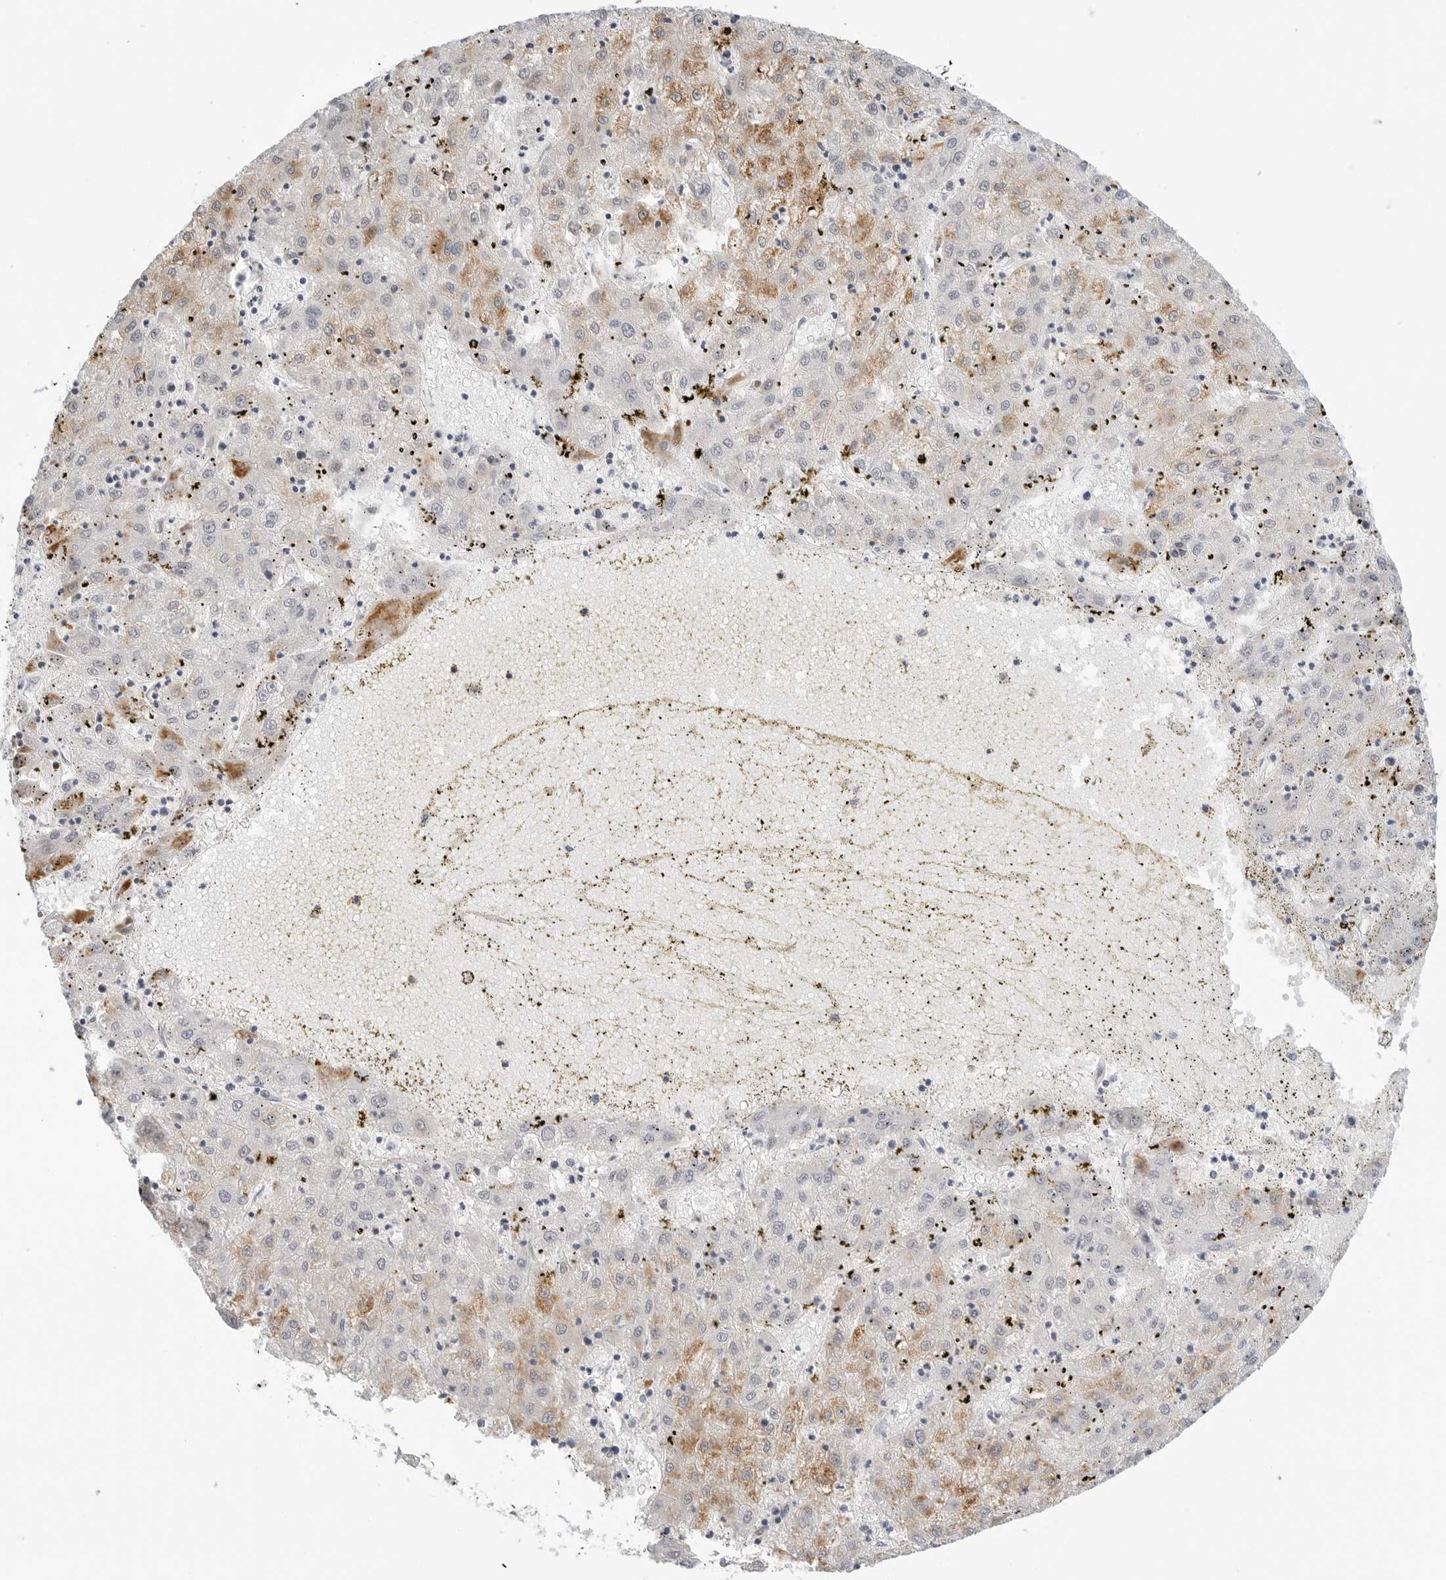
{"staining": {"intensity": "moderate", "quantity": "25%-75%", "location": "cytoplasmic/membranous"}, "tissue": "liver cancer", "cell_type": "Tumor cells", "image_type": "cancer", "snomed": [{"axis": "morphology", "description": "Carcinoma, Hepatocellular, NOS"}, {"axis": "topography", "description": "Liver"}], "caption": "DAB immunohistochemical staining of liver hepatocellular carcinoma demonstrates moderate cytoplasmic/membranous protein expression in about 25%-75% of tumor cells.", "gene": "TSEN2", "patient": {"sex": "male", "age": 72}}